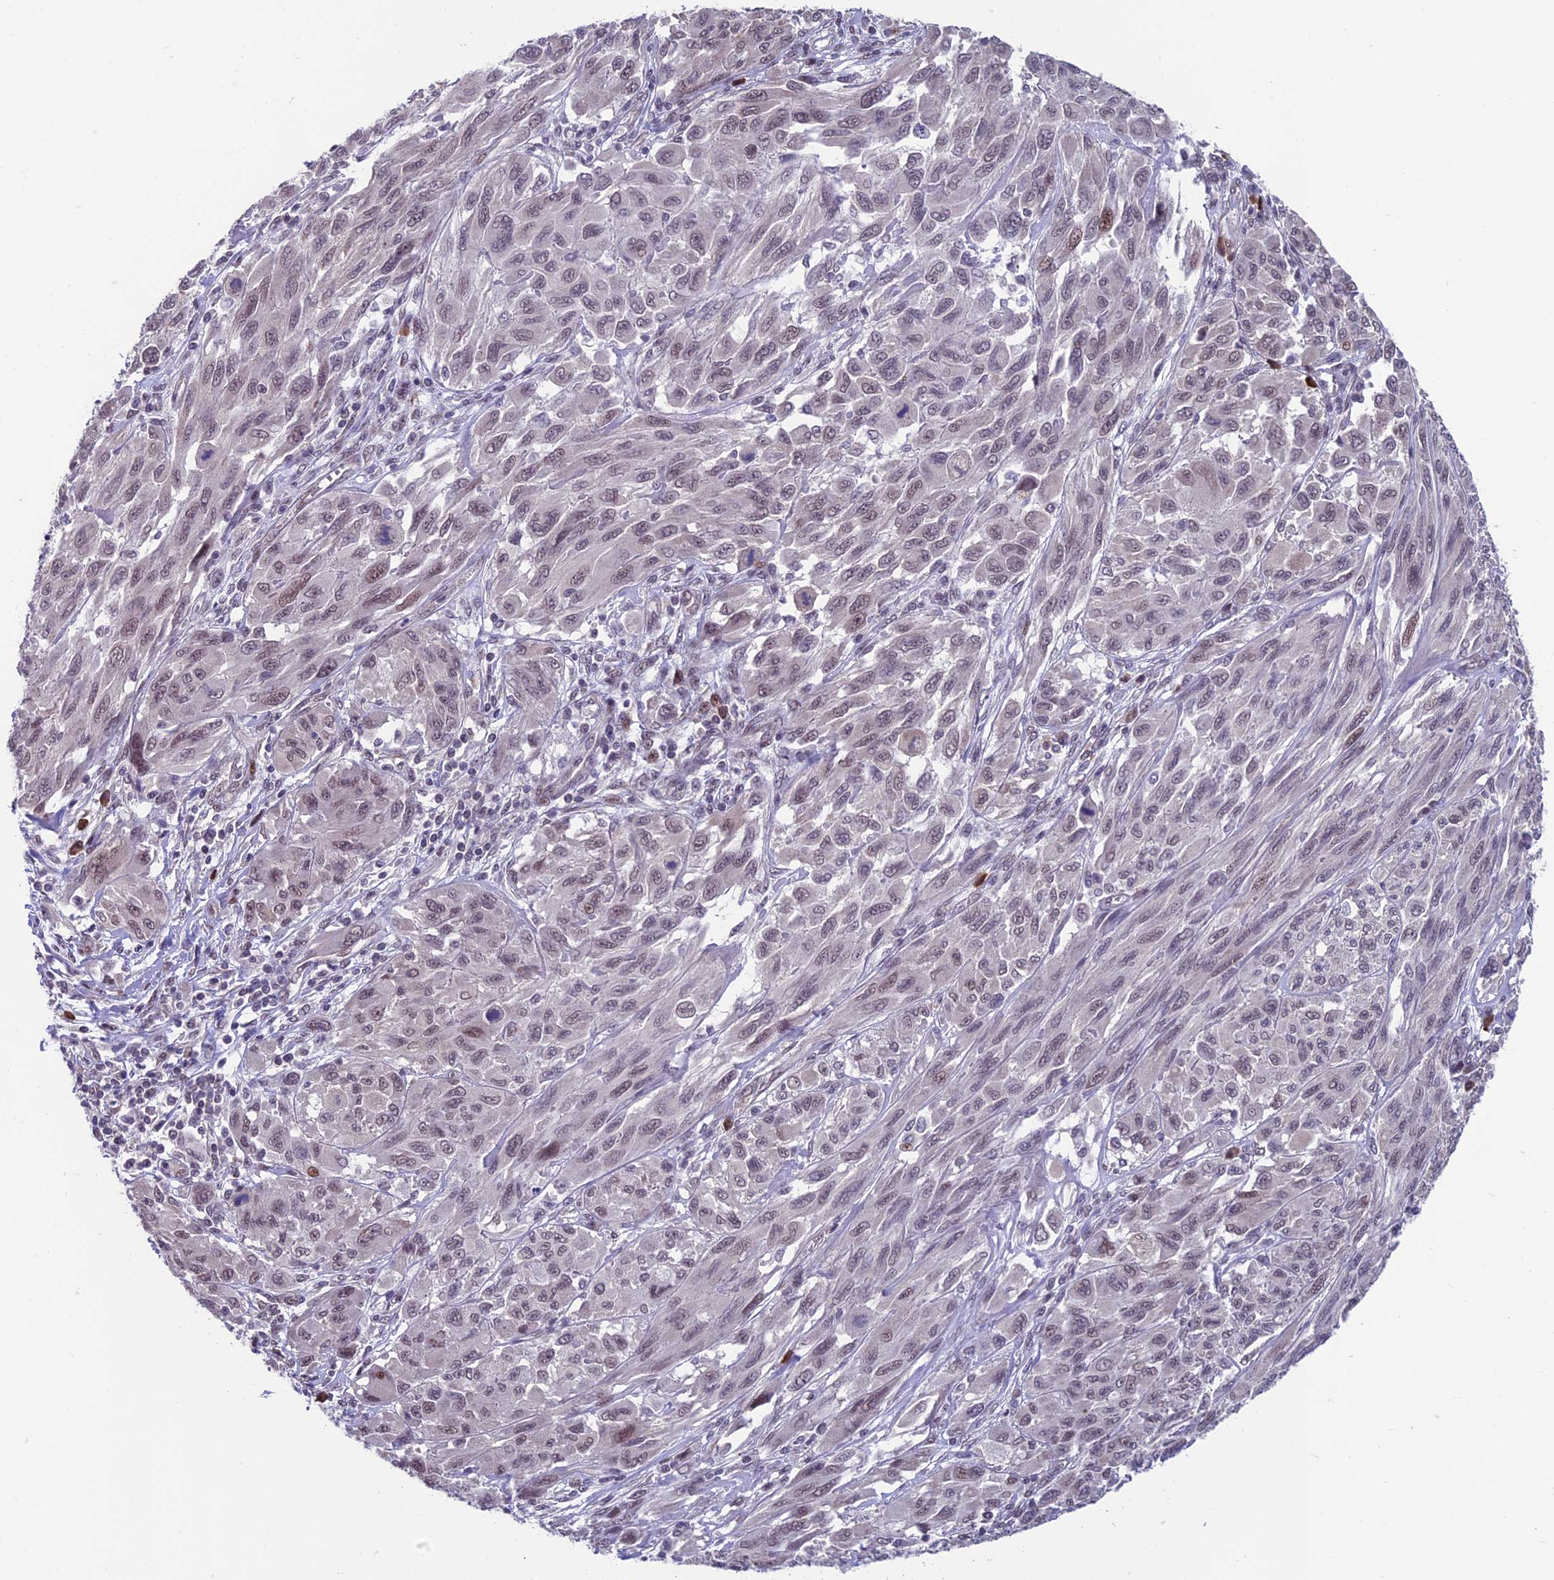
{"staining": {"intensity": "moderate", "quantity": "<25%", "location": "nuclear"}, "tissue": "melanoma", "cell_type": "Tumor cells", "image_type": "cancer", "snomed": [{"axis": "morphology", "description": "Malignant melanoma, NOS"}, {"axis": "topography", "description": "Skin"}], "caption": "Malignant melanoma tissue displays moderate nuclear positivity in about <25% of tumor cells, visualized by immunohistochemistry. (IHC, brightfield microscopy, high magnification).", "gene": "KIAA1191", "patient": {"sex": "female", "age": 91}}